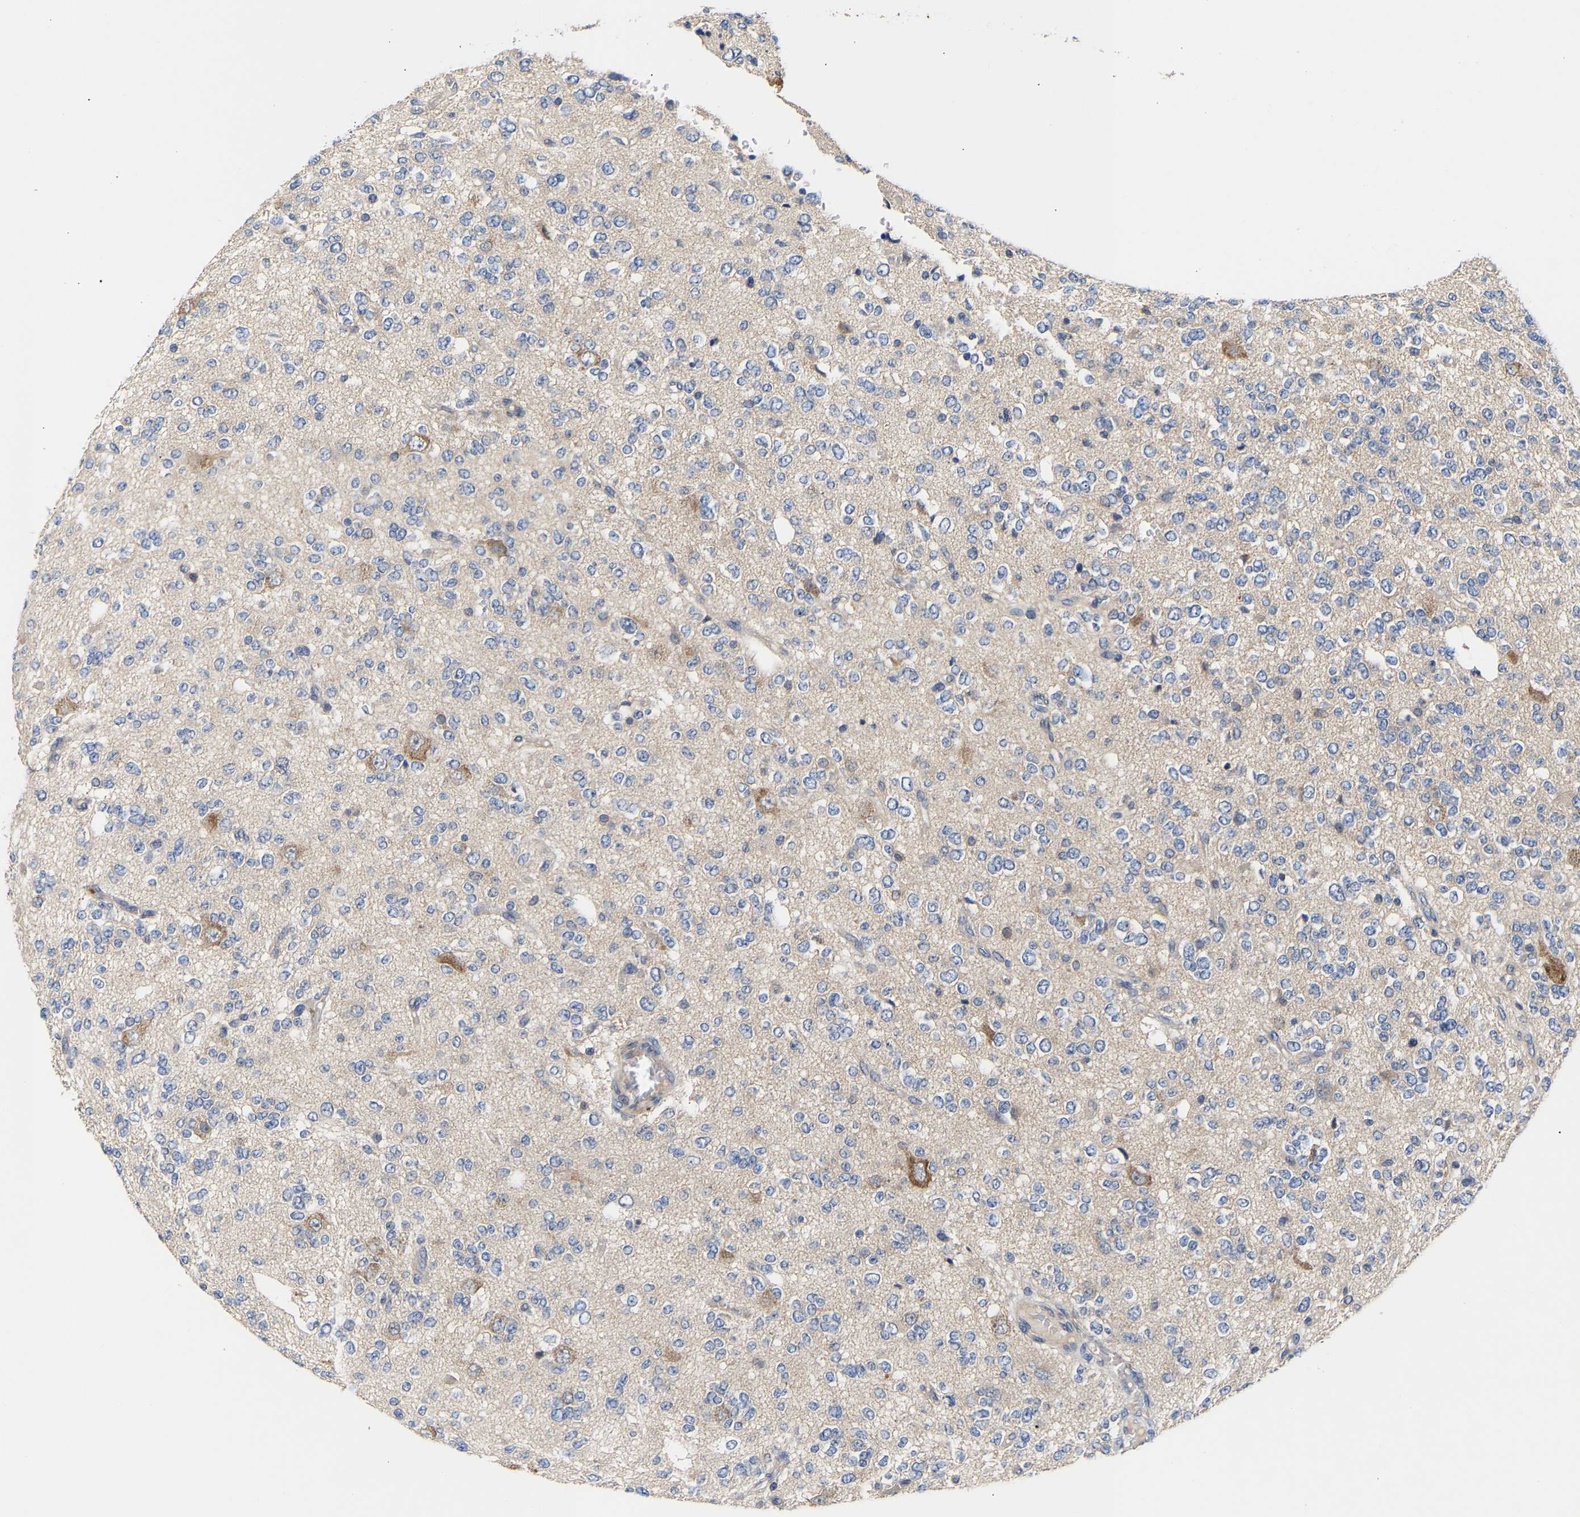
{"staining": {"intensity": "negative", "quantity": "none", "location": "none"}, "tissue": "glioma", "cell_type": "Tumor cells", "image_type": "cancer", "snomed": [{"axis": "morphology", "description": "Glioma, malignant, Low grade"}, {"axis": "topography", "description": "Brain"}], "caption": "Immunohistochemical staining of glioma exhibits no significant expression in tumor cells.", "gene": "KASH5", "patient": {"sex": "male", "age": 38}}